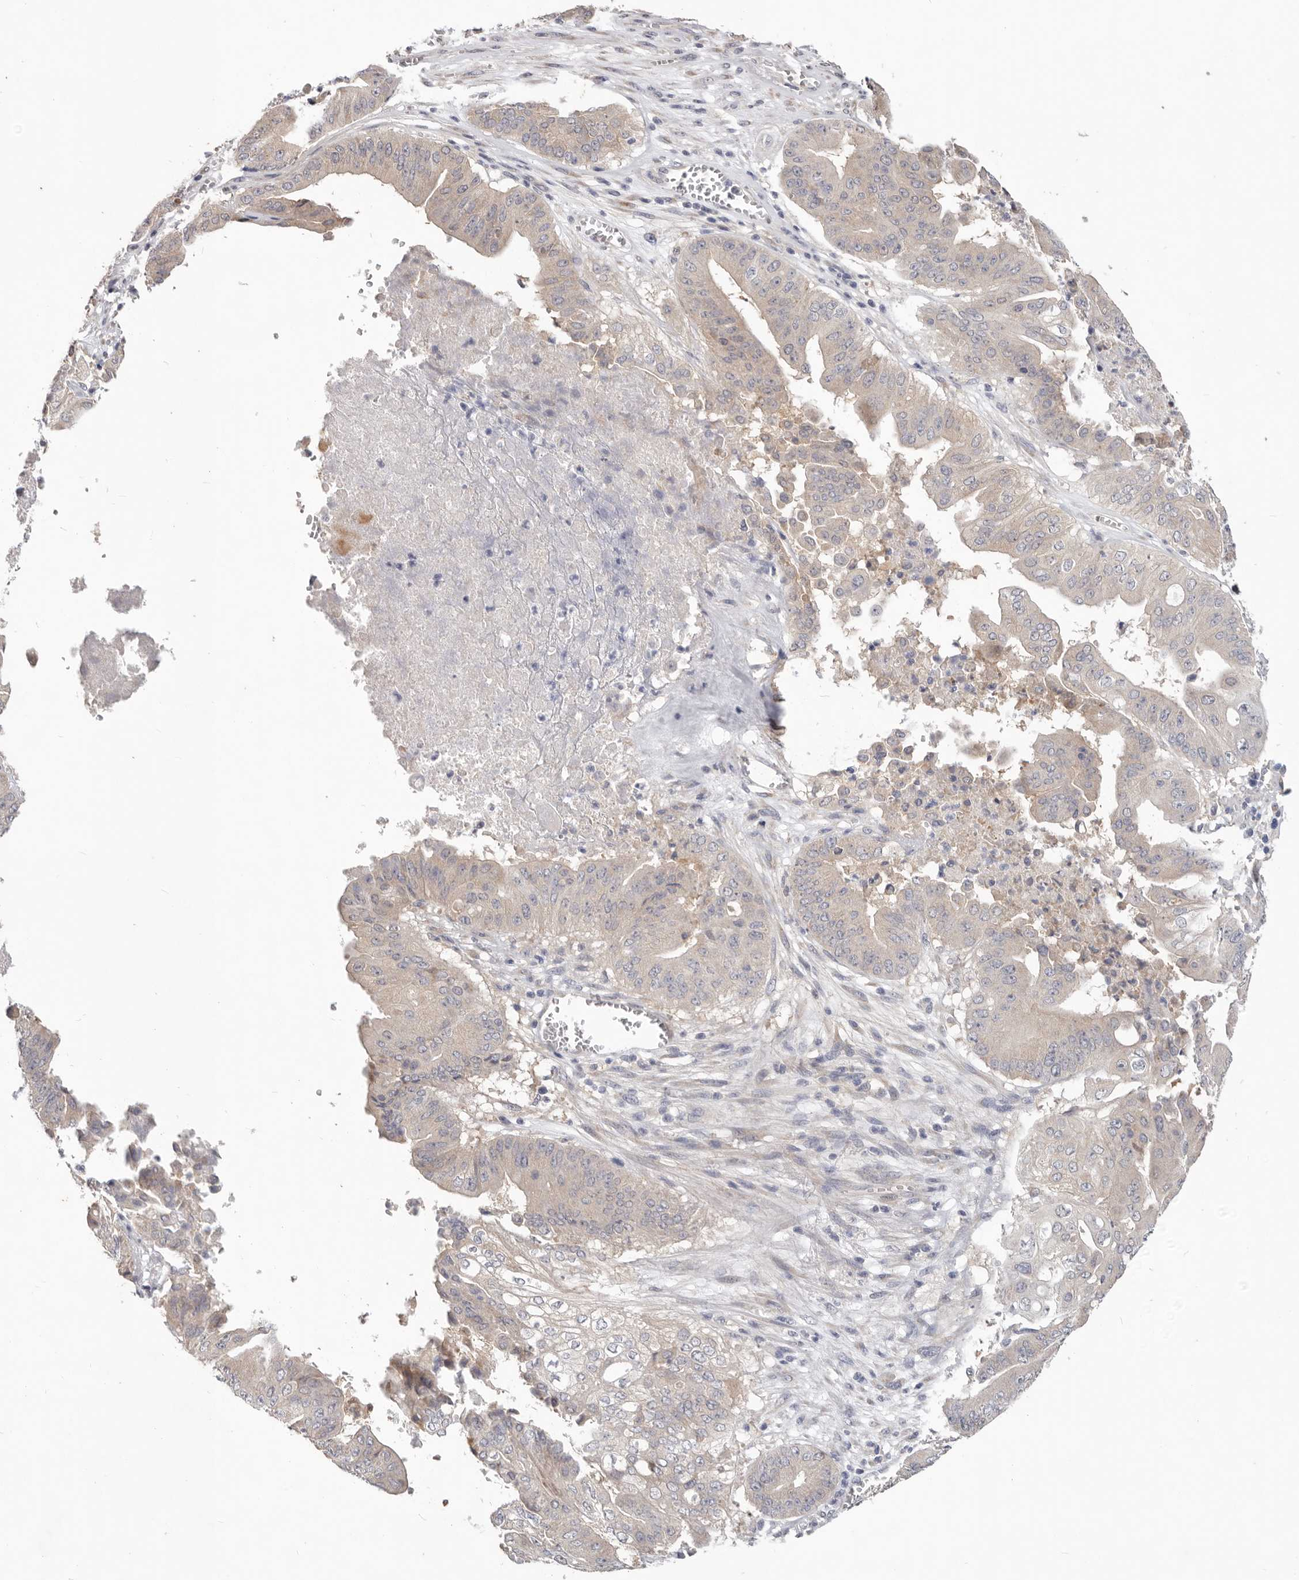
{"staining": {"intensity": "moderate", "quantity": "<25%", "location": "cytoplasmic/membranous"}, "tissue": "pancreatic cancer", "cell_type": "Tumor cells", "image_type": "cancer", "snomed": [{"axis": "morphology", "description": "Adenocarcinoma, NOS"}, {"axis": "topography", "description": "Pancreas"}], "caption": "DAB (3,3'-diaminobenzidine) immunohistochemical staining of pancreatic cancer (adenocarcinoma) shows moderate cytoplasmic/membranous protein positivity in approximately <25% of tumor cells.", "gene": "WDR77", "patient": {"sex": "female", "age": 77}}